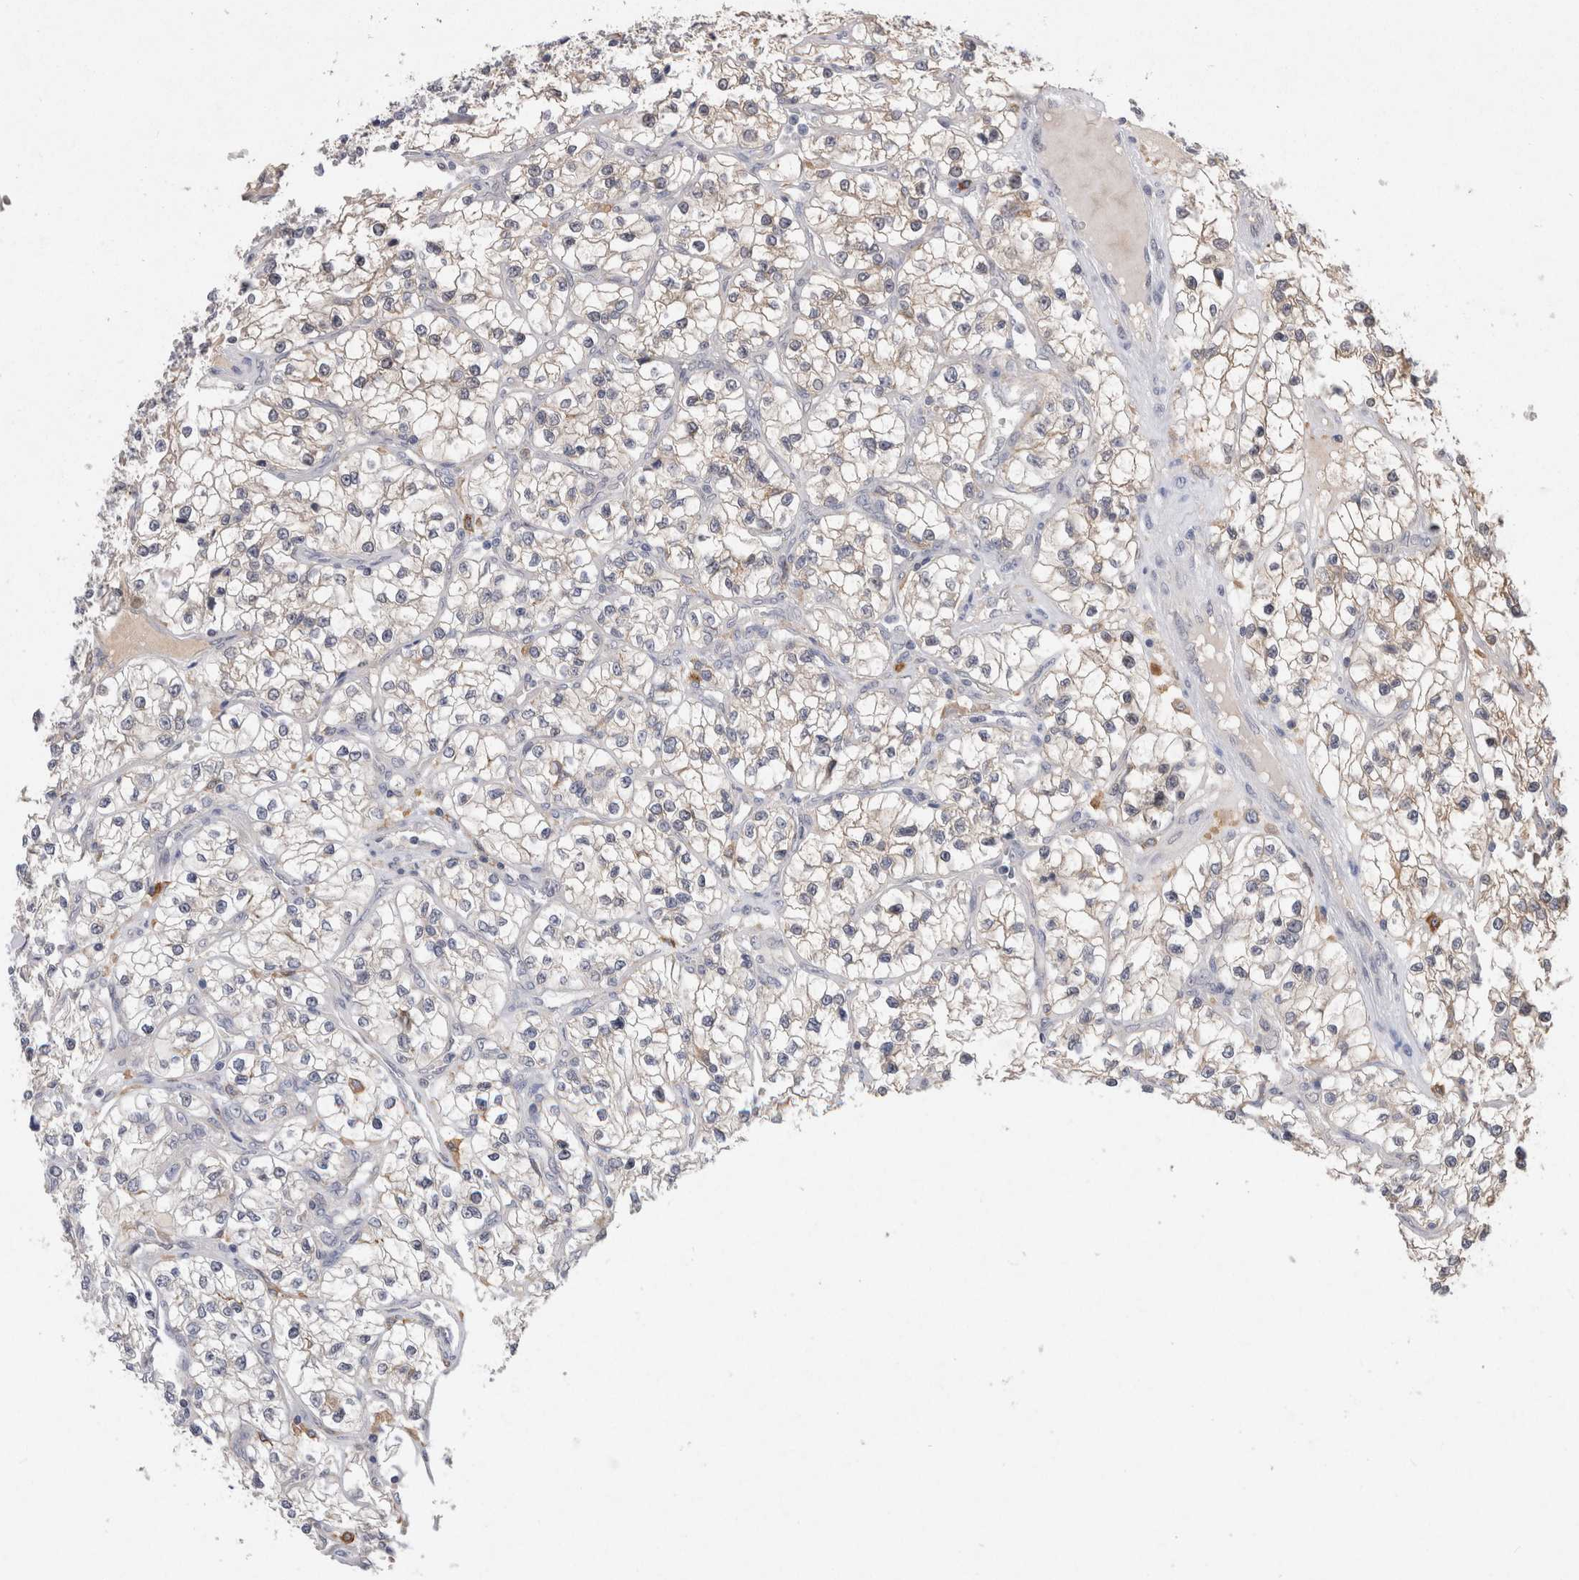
{"staining": {"intensity": "negative", "quantity": "none", "location": "none"}, "tissue": "renal cancer", "cell_type": "Tumor cells", "image_type": "cancer", "snomed": [{"axis": "morphology", "description": "Adenocarcinoma, NOS"}, {"axis": "topography", "description": "Kidney"}], "caption": "Renal cancer was stained to show a protein in brown. There is no significant positivity in tumor cells.", "gene": "VSIG4", "patient": {"sex": "female", "age": 57}}